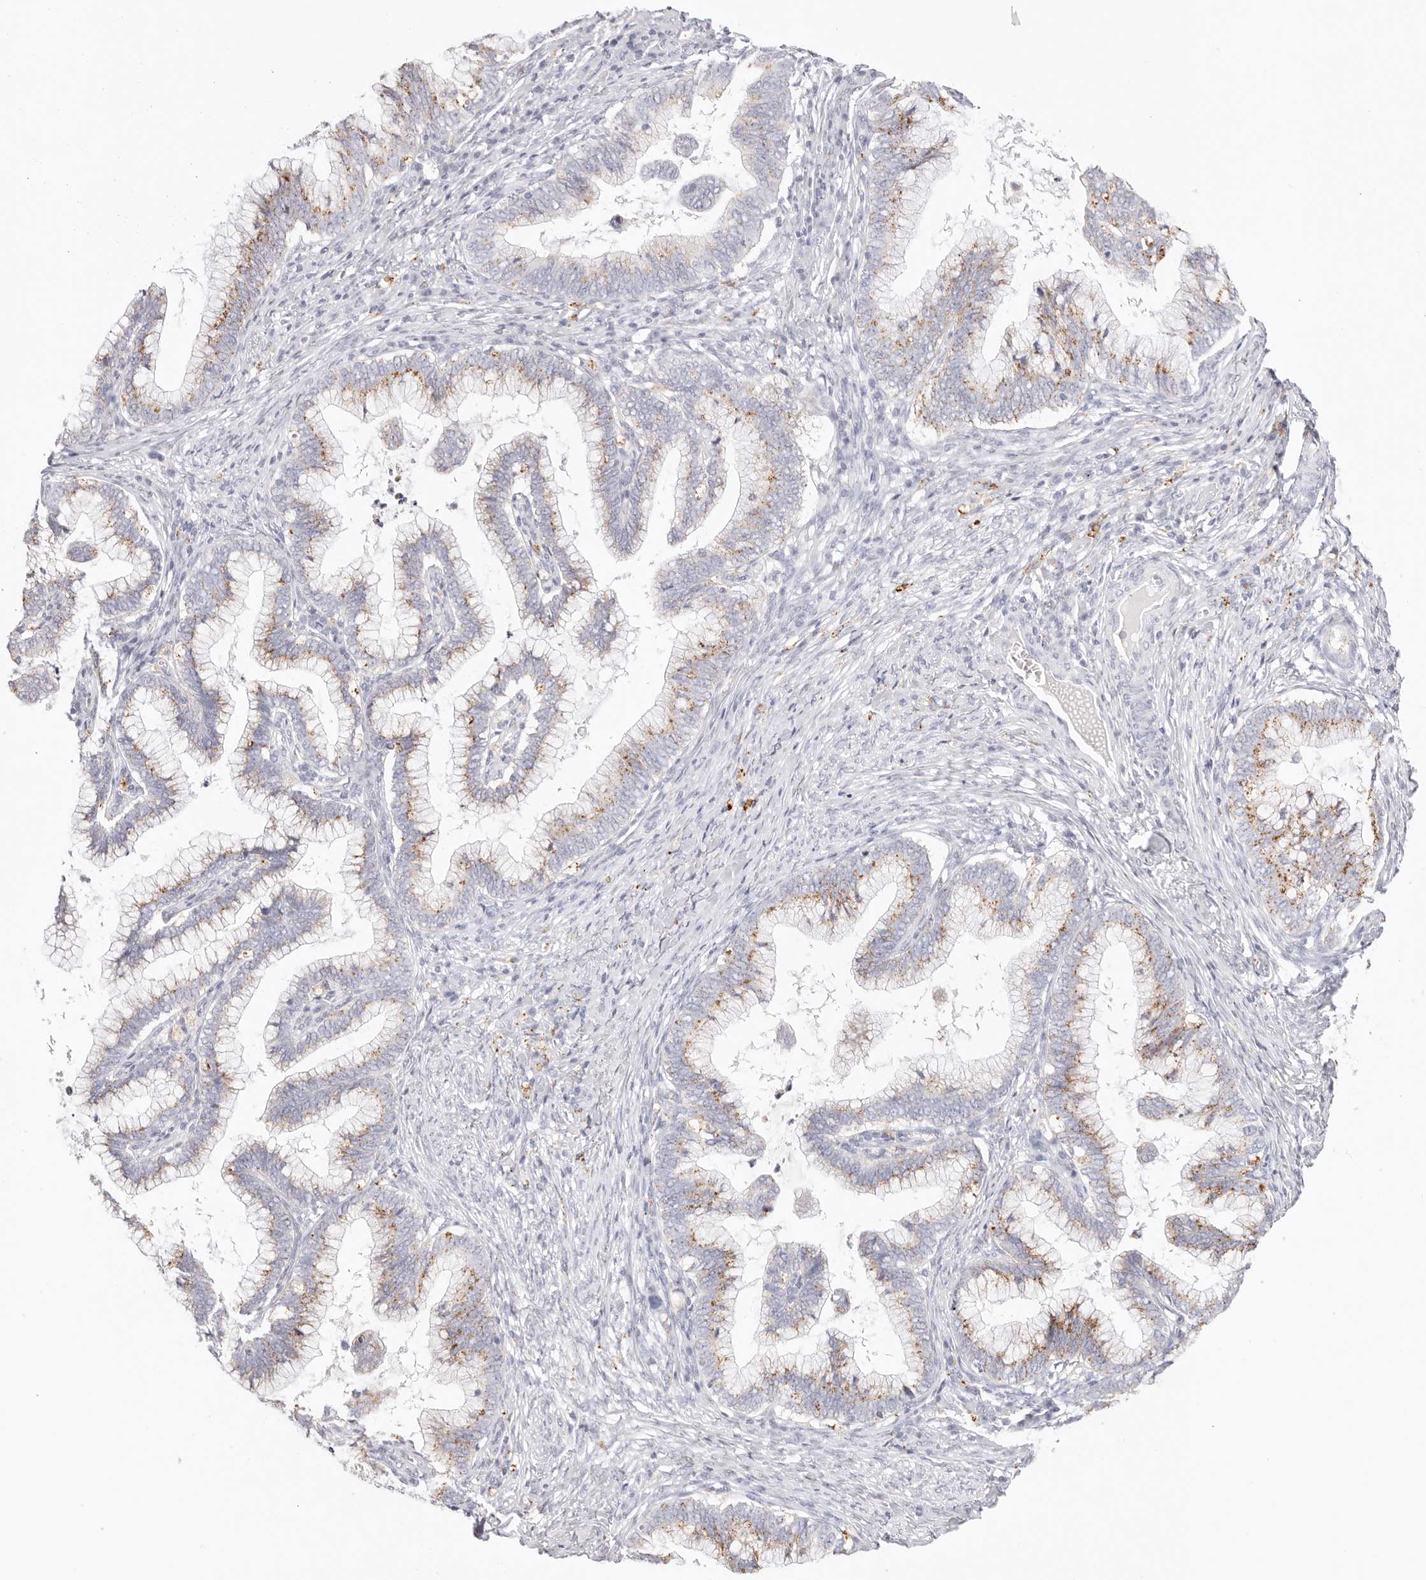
{"staining": {"intensity": "moderate", "quantity": "<25%", "location": "cytoplasmic/membranous"}, "tissue": "cervical cancer", "cell_type": "Tumor cells", "image_type": "cancer", "snomed": [{"axis": "morphology", "description": "Adenocarcinoma, NOS"}, {"axis": "topography", "description": "Cervix"}], "caption": "Immunohistochemistry image of human cervical adenocarcinoma stained for a protein (brown), which shows low levels of moderate cytoplasmic/membranous staining in about <25% of tumor cells.", "gene": "STKLD1", "patient": {"sex": "female", "age": 36}}